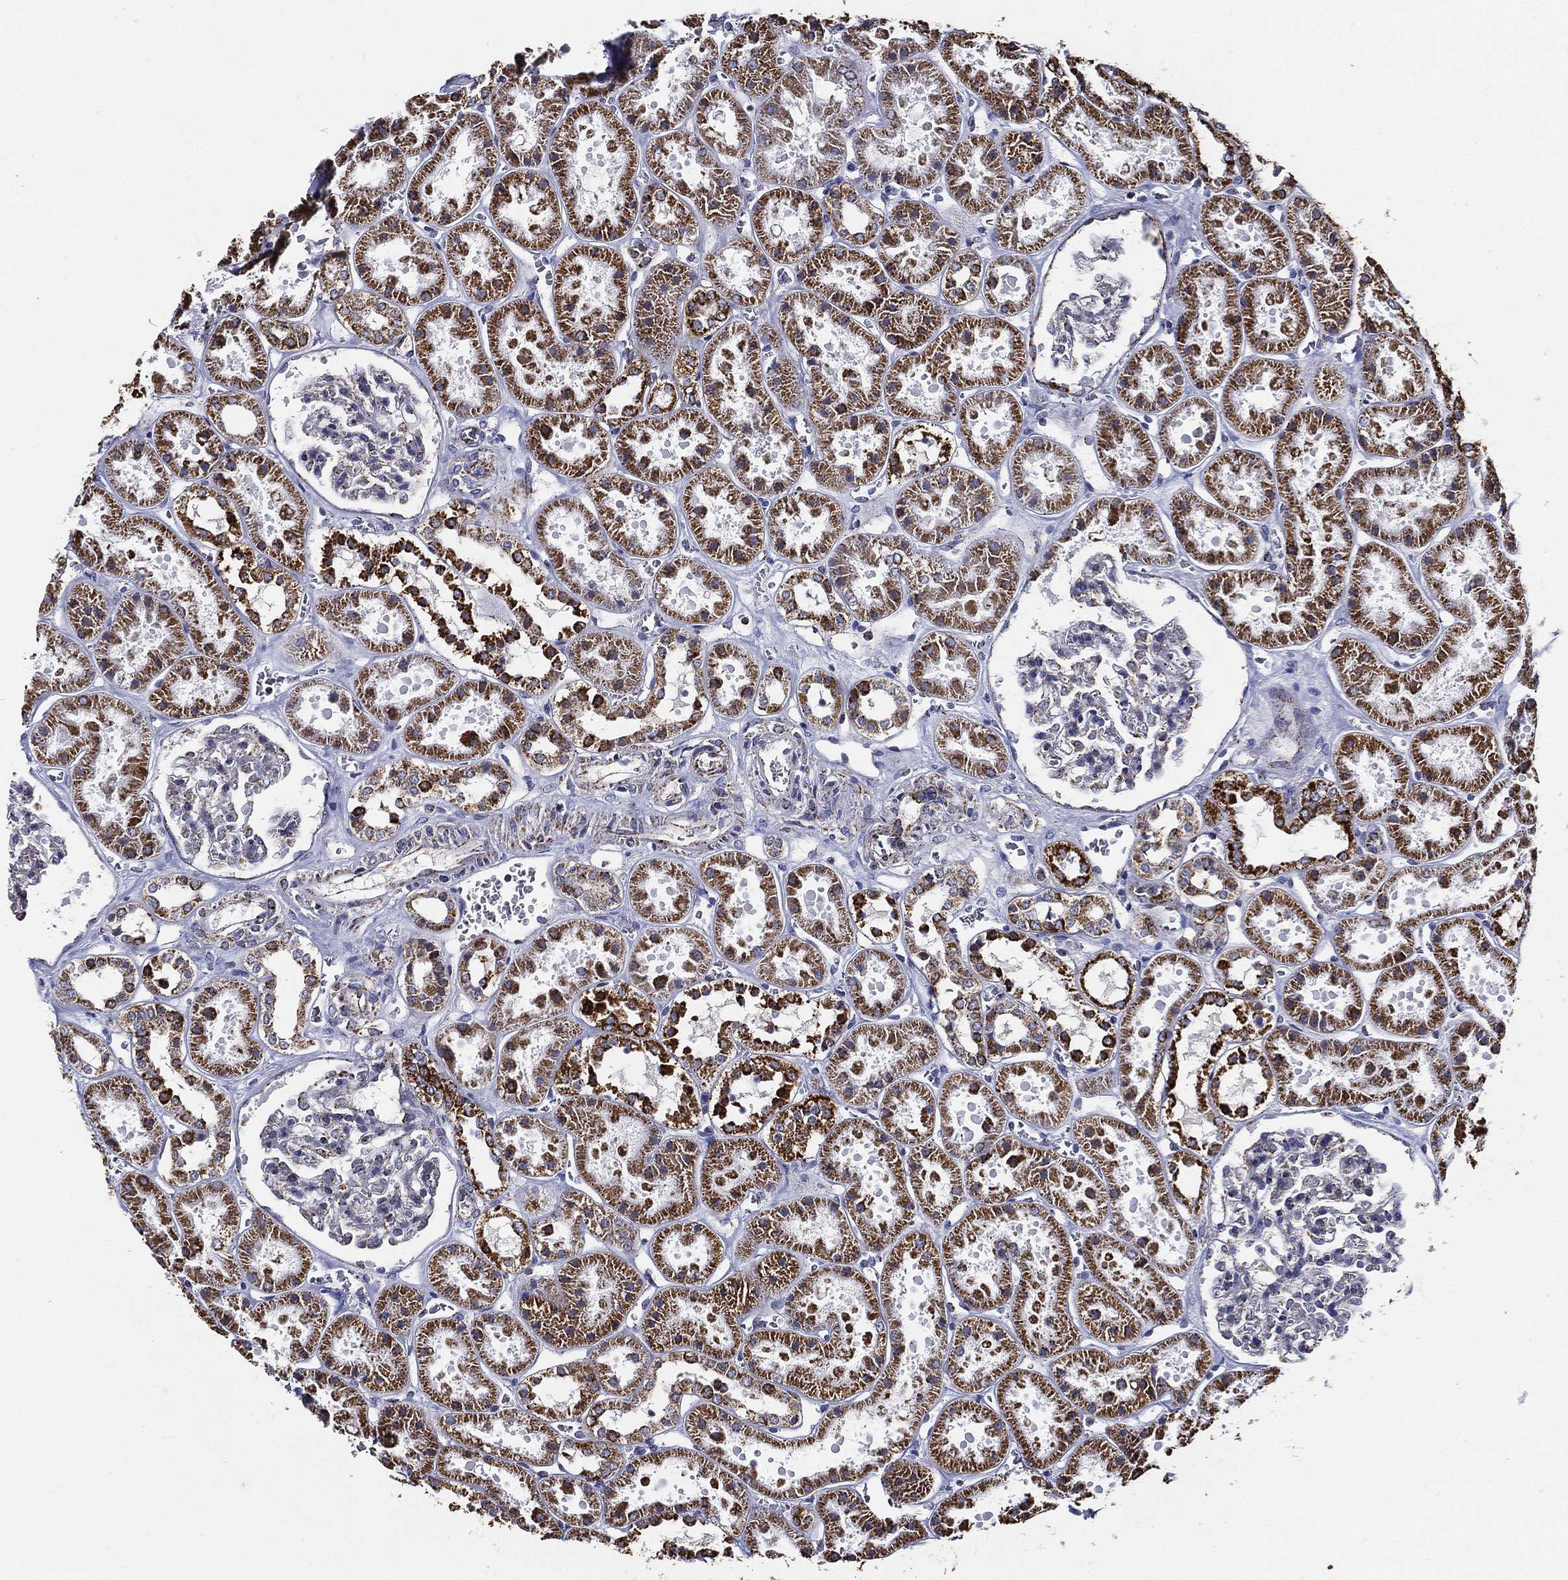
{"staining": {"intensity": "moderate", "quantity": "<25%", "location": "cytoplasmic/membranous"}, "tissue": "kidney", "cell_type": "Cells in glomeruli", "image_type": "normal", "snomed": [{"axis": "morphology", "description": "Normal tissue, NOS"}, {"axis": "topography", "description": "Kidney"}], "caption": "Immunohistochemical staining of unremarkable human kidney demonstrates moderate cytoplasmic/membranous protein expression in approximately <25% of cells in glomeruli. (brown staining indicates protein expression, while blue staining denotes nuclei).", "gene": "NDUFAB1", "patient": {"sex": "female", "age": 41}}